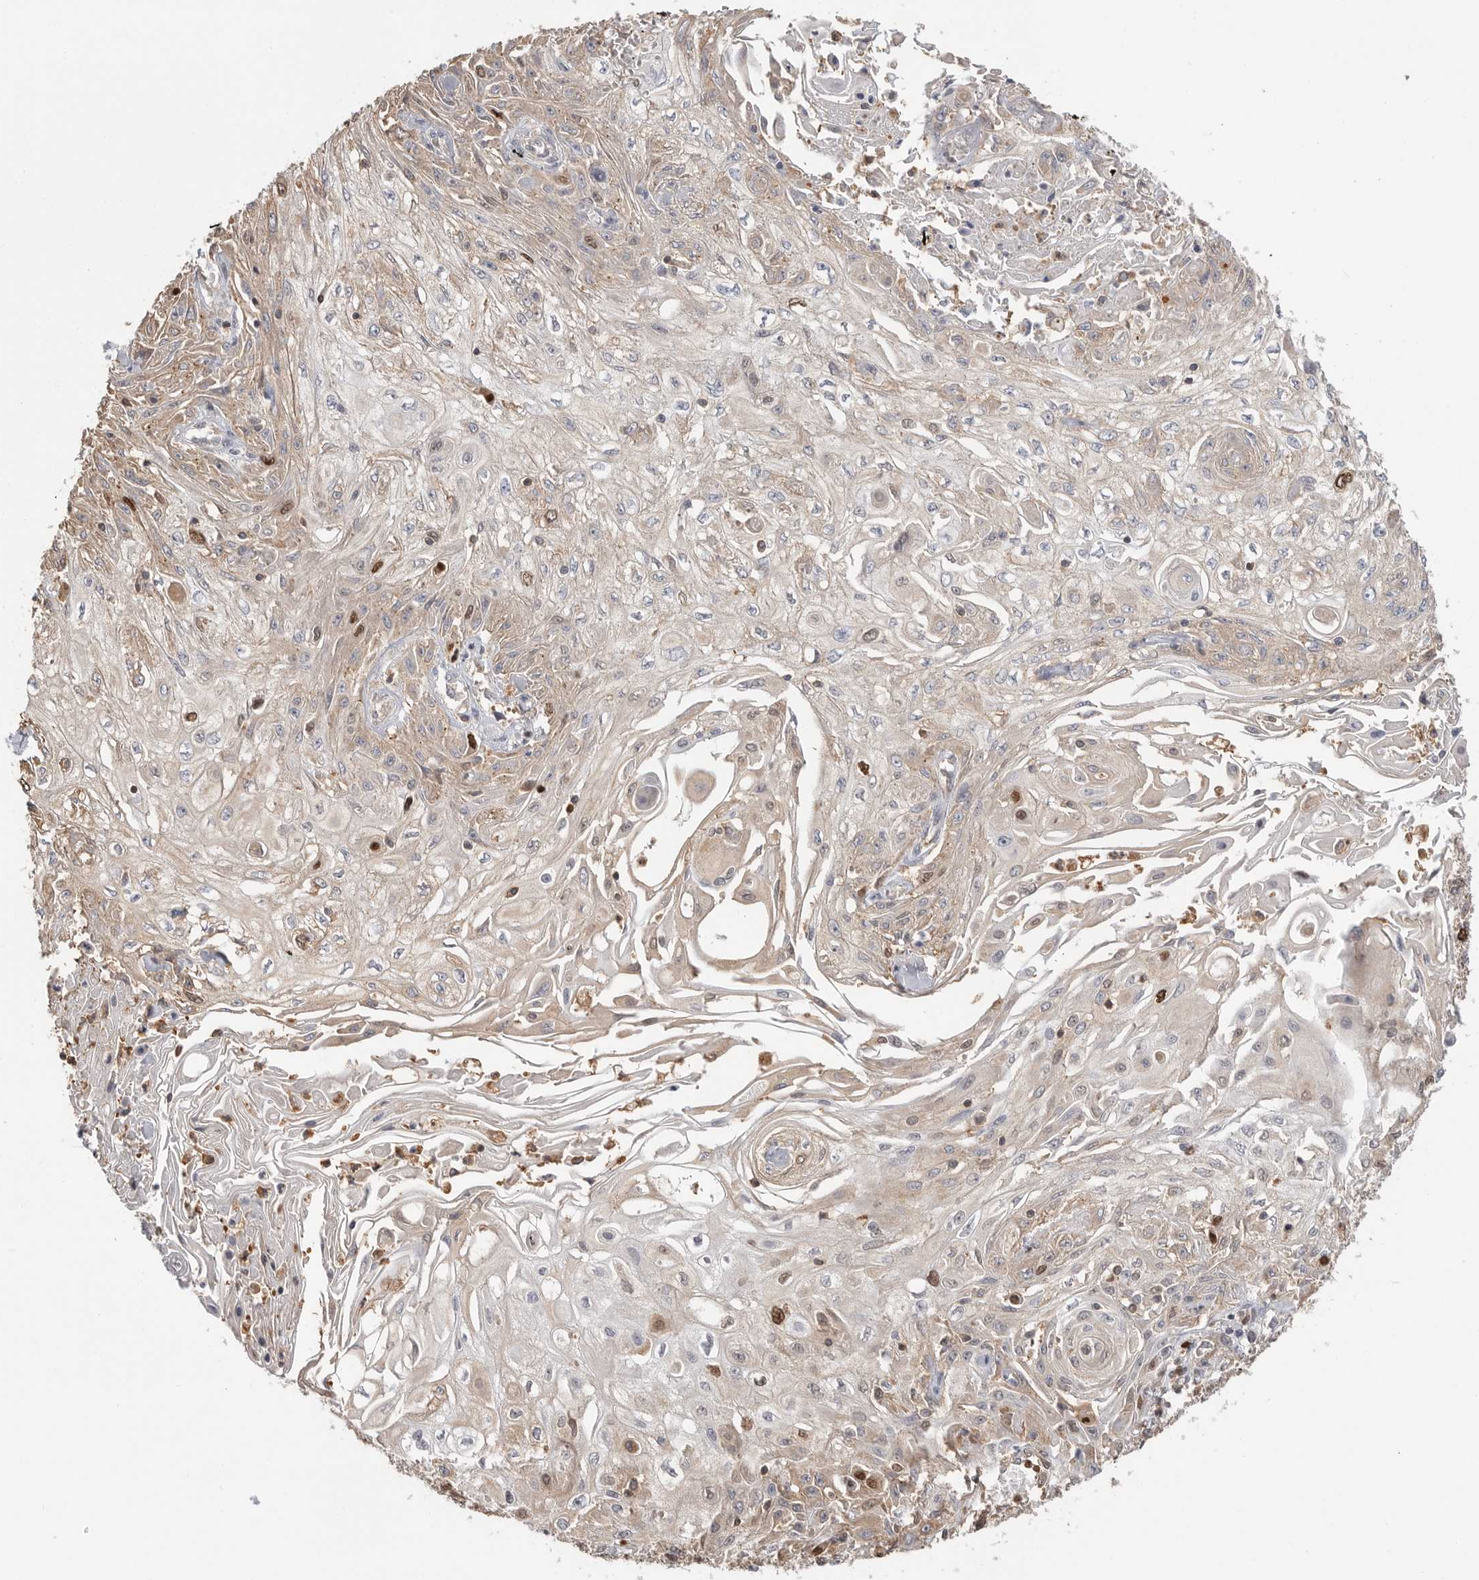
{"staining": {"intensity": "strong", "quantity": "<25%", "location": "cytoplasmic/membranous,nuclear"}, "tissue": "skin cancer", "cell_type": "Tumor cells", "image_type": "cancer", "snomed": [{"axis": "morphology", "description": "Squamous cell carcinoma, NOS"}, {"axis": "morphology", "description": "Squamous cell carcinoma, metastatic, NOS"}, {"axis": "topography", "description": "Skin"}, {"axis": "topography", "description": "Lymph node"}], "caption": "Human skin cancer (metastatic squamous cell carcinoma) stained with a brown dye shows strong cytoplasmic/membranous and nuclear positive expression in approximately <25% of tumor cells.", "gene": "TOP2A", "patient": {"sex": "male", "age": 75}}